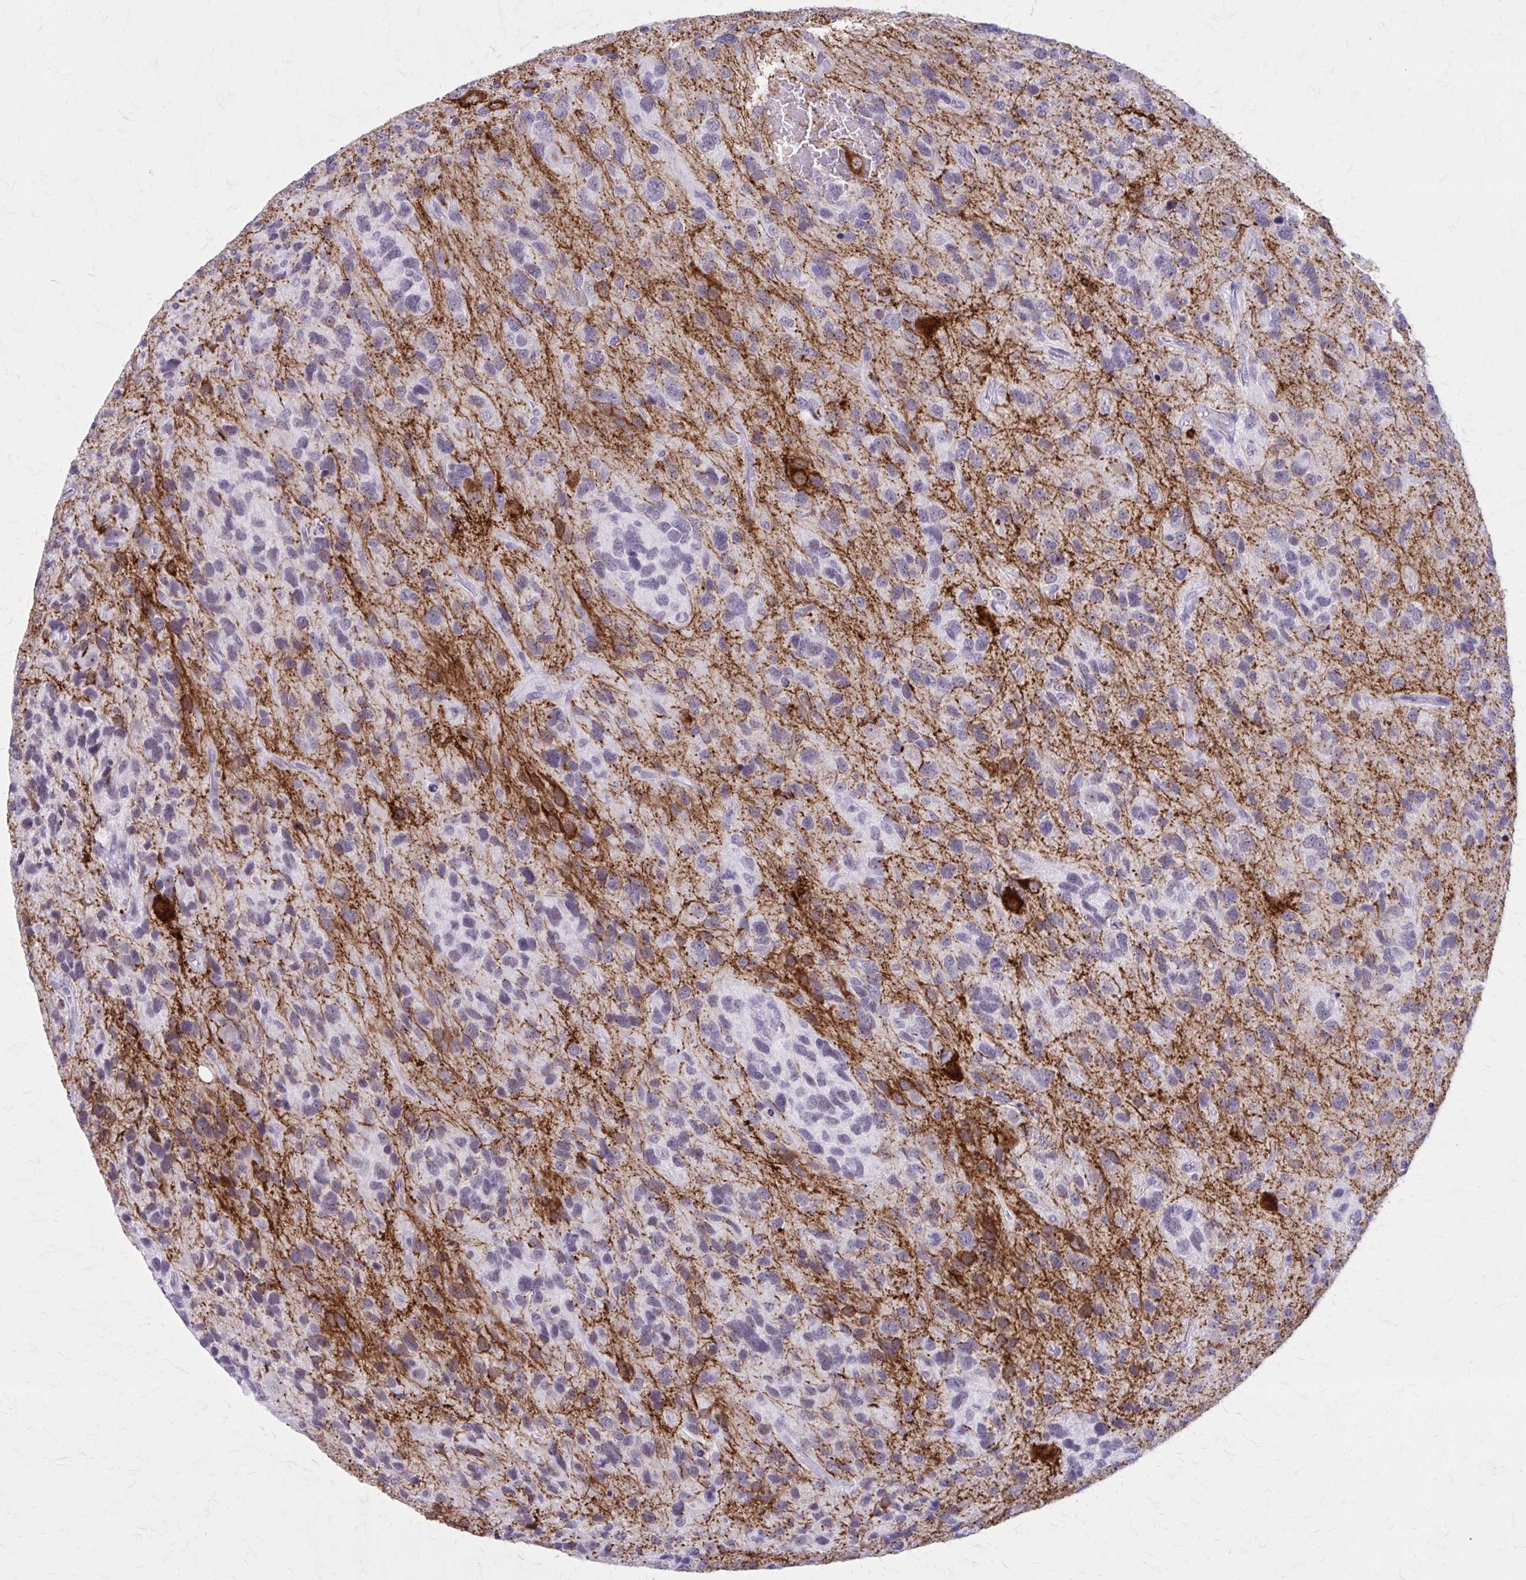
{"staining": {"intensity": "negative", "quantity": "none", "location": "none"}, "tissue": "glioma", "cell_type": "Tumor cells", "image_type": "cancer", "snomed": [{"axis": "morphology", "description": "Glioma, malignant, High grade"}, {"axis": "topography", "description": "Brain"}], "caption": "This is an immunohistochemistry micrograph of human glioma. There is no staining in tumor cells.", "gene": "GAD1", "patient": {"sex": "female", "age": 58}}